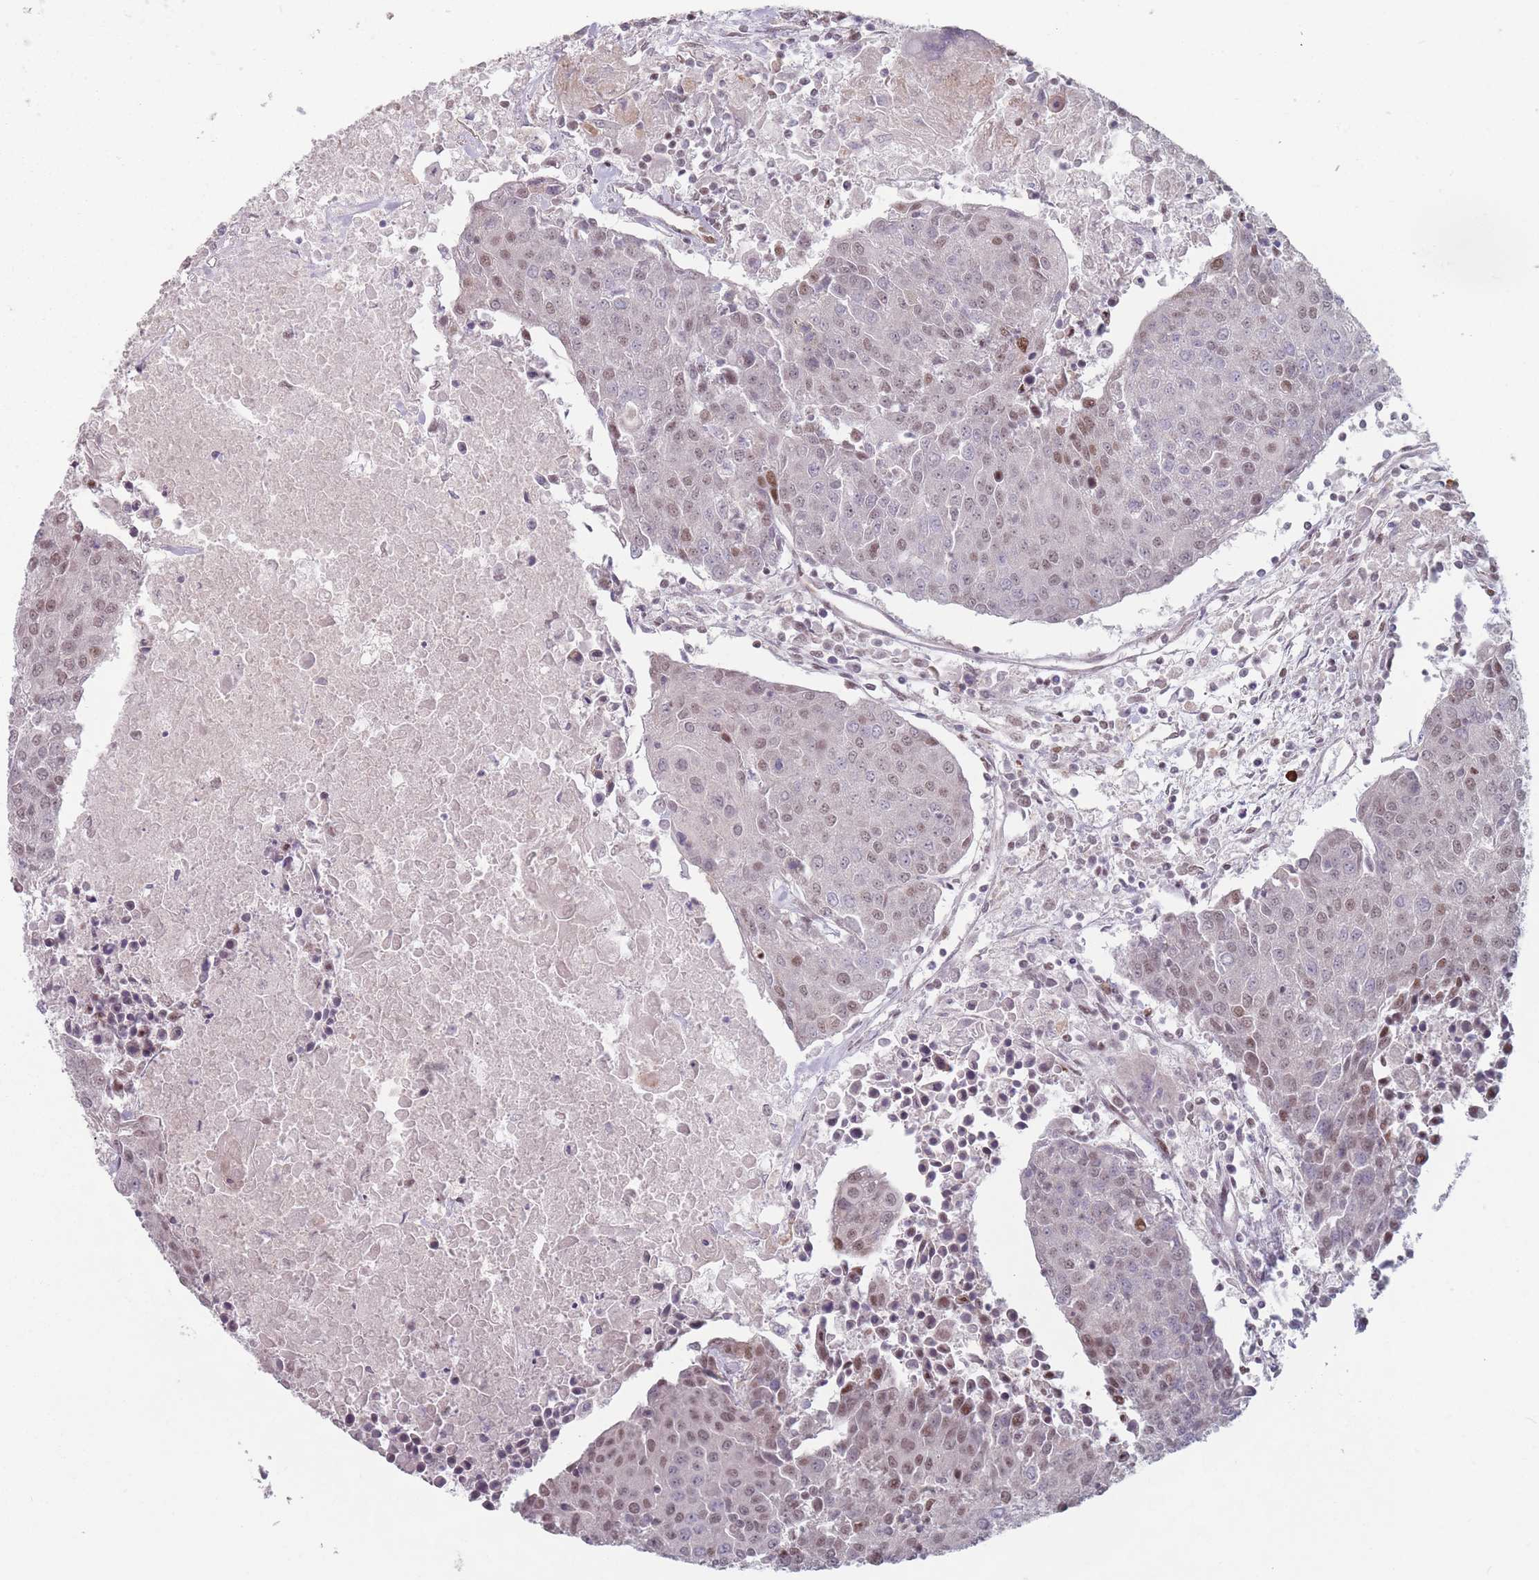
{"staining": {"intensity": "moderate", "quantity": "25%-75%", "location": "nuclear"}, "tissue": "urothelial cancer", "cell_type": "Tumor cells", "image_type": "cancer", "snomed": [{"axis": "morphology", "description": "Urothelial carcinoma, High grade"}, {"axis": "topography", "description": "Urinary bladder"}], "caption": "Immunohistochemical staining of urothelial cancer displays medium levels of moderate nuclear protein positivity in approximately 25%-75% of tumor cells.", "gene": "SH3BGRL2", "patient": {"sex": "female", "age": 85}}